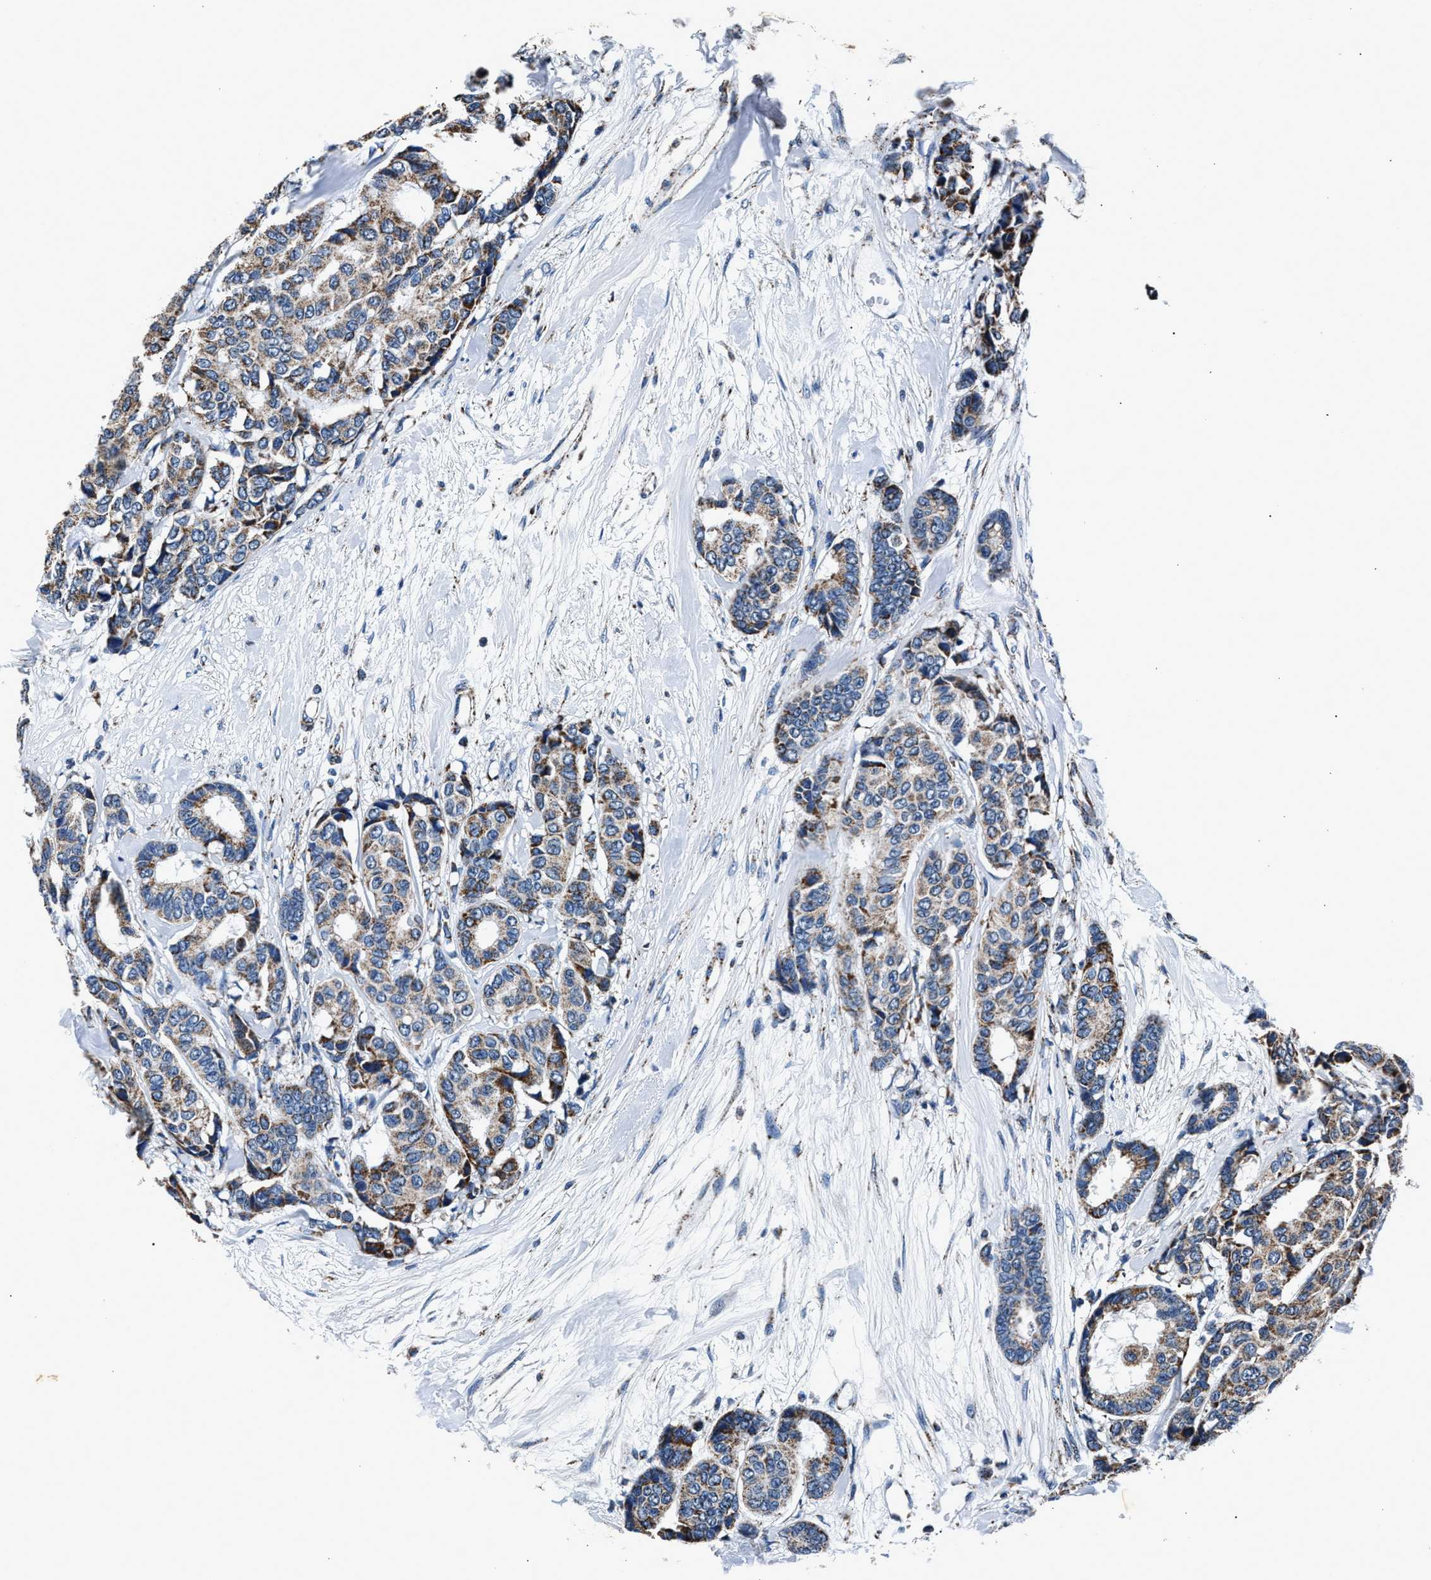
{"staining": {"intensity": "moderate", "quantity": "25%-75%", "location": "cytoplasmic/membranous"}, "tissue": "breast cancer", "cell_type": "Tumor cells", "image_type": "cancer", "snomed": [{"axis": "morphology", "description": "Duct carcinoma"}, {"axis": "topography", "description": "Breast"}], "caption": "This image shows immunohistochemistry (IHC) staining of breast invasive ductal carcinoma, with medium moderate cytoplasmic/membranous staining in approximately 25%-75% of tumor cells.", "gene": "HIBADH", "patient": {"sex": "female", "age": 87}}